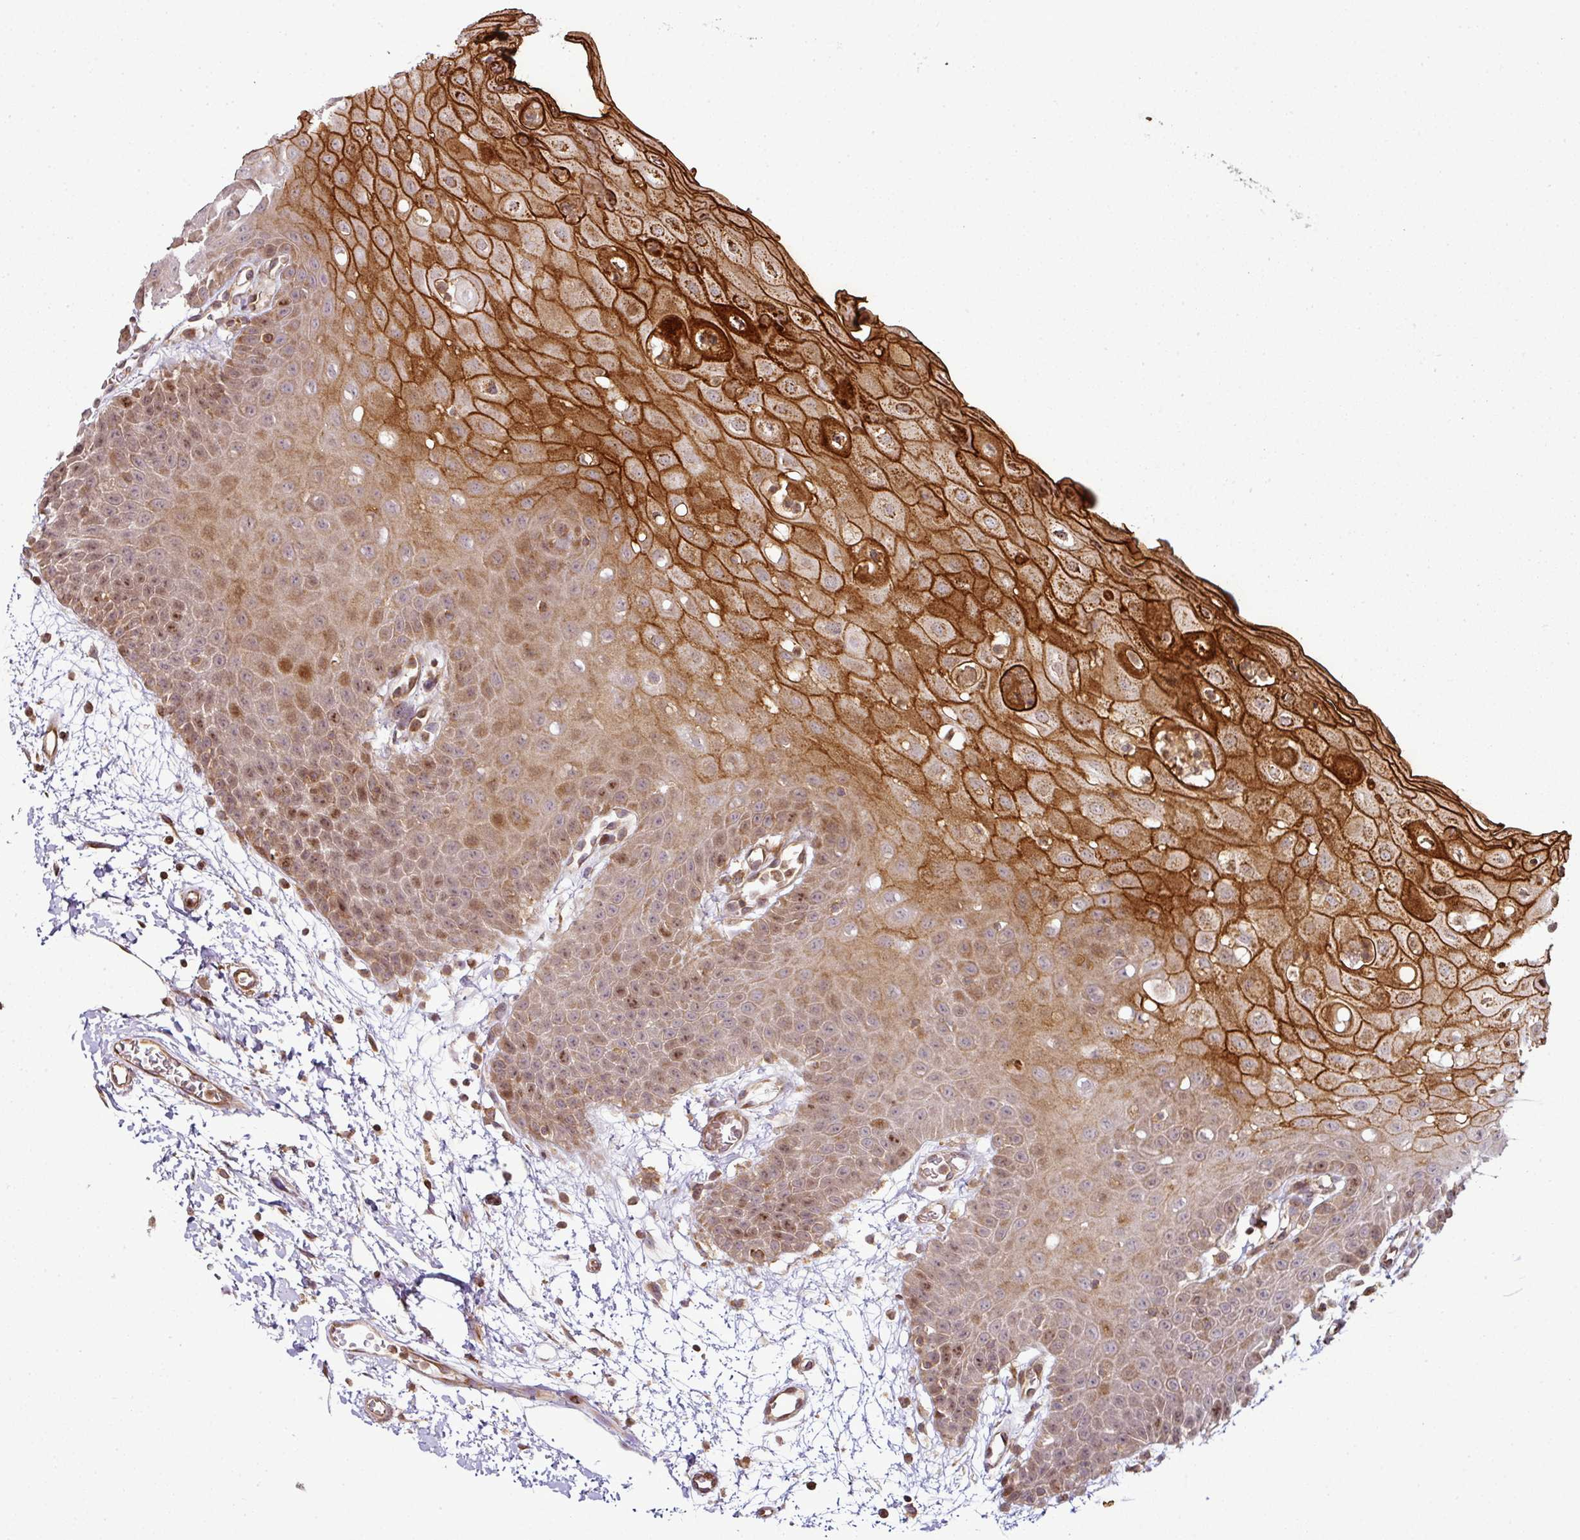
{"staining": {"intensity": "strong", "quantity": "25%-75%", "location": "cytoplasmic/membranous,nuclear"}, "tissue": "oral mucosa", "cell_type": "Squamous epithelial cells", "image_type": "normal", "snomed": [{"axis": "morphology", "description": "Normal tissue, NOS"}, {"axis": "topography", "description": "Oral tissue"}, {"axis": "topography", "description": "Tounge, NOS"}], "caption": "This is a micrograph of immunohistochemistry staining of normal oral mucosa, which shows strong positivity in the cytoplasmic/membranous,nuclear of squamous epithelial cells.", "gene": "ATAT1", "patient": {"sex": "female", "age": 59}}